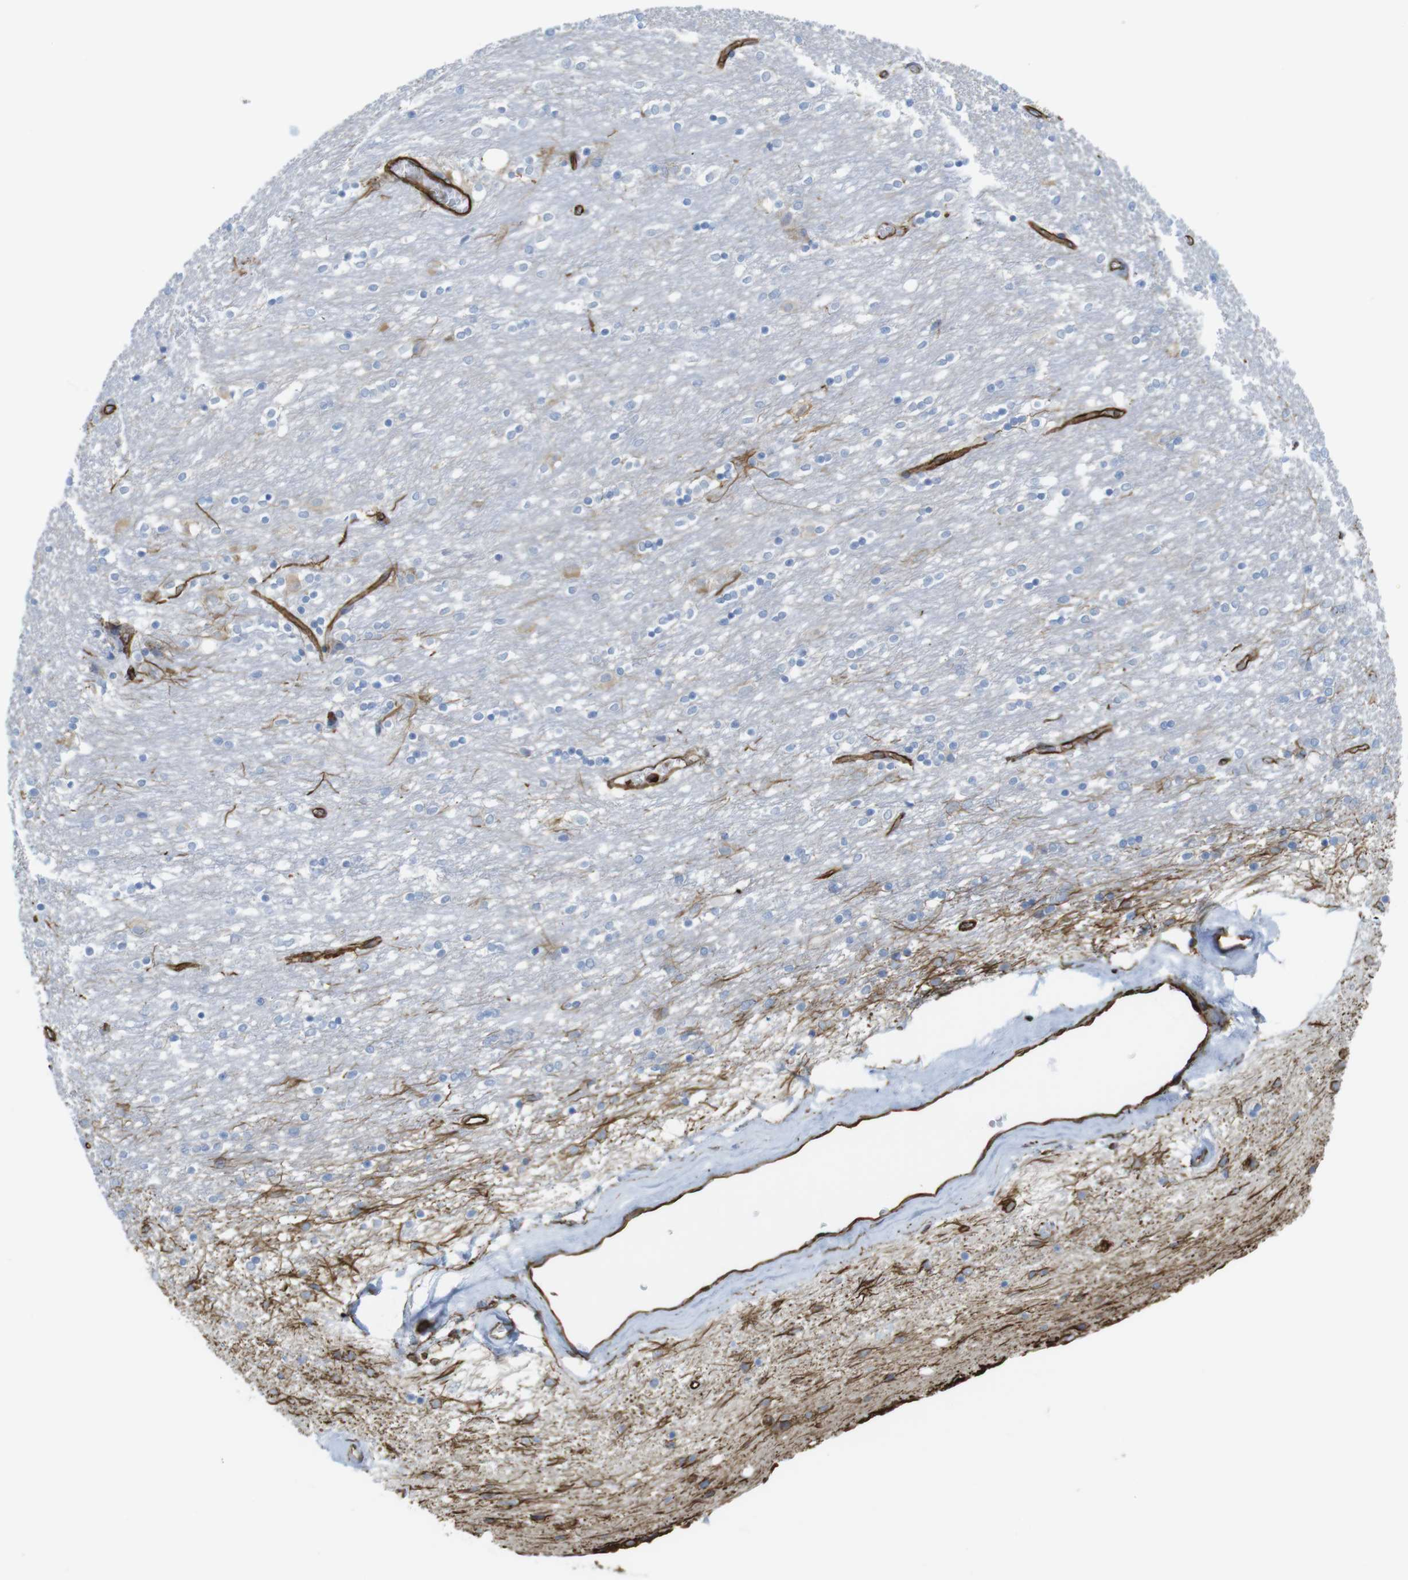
{"staining": {"intensity": "moderate", "quantity": "<25%", "location": "cytoplasmic/membranous"}, "tissue": "caudate", "cell_type": "Glial cells", "image_type": "normal", "snomed": [{"axis": "morphology", "description": "Normal tissue, NOS"}, {"axis": "topography", "description": "Lateral ventricle wall"}], "caption": "Benign caudate exhibits moderate cytoplasmic/membranous staining in about <25% of glial cells, visualized by immunohistochemistry.", "gene": "RALGPS1", "patient": {"sex": "female", "age": 54}}